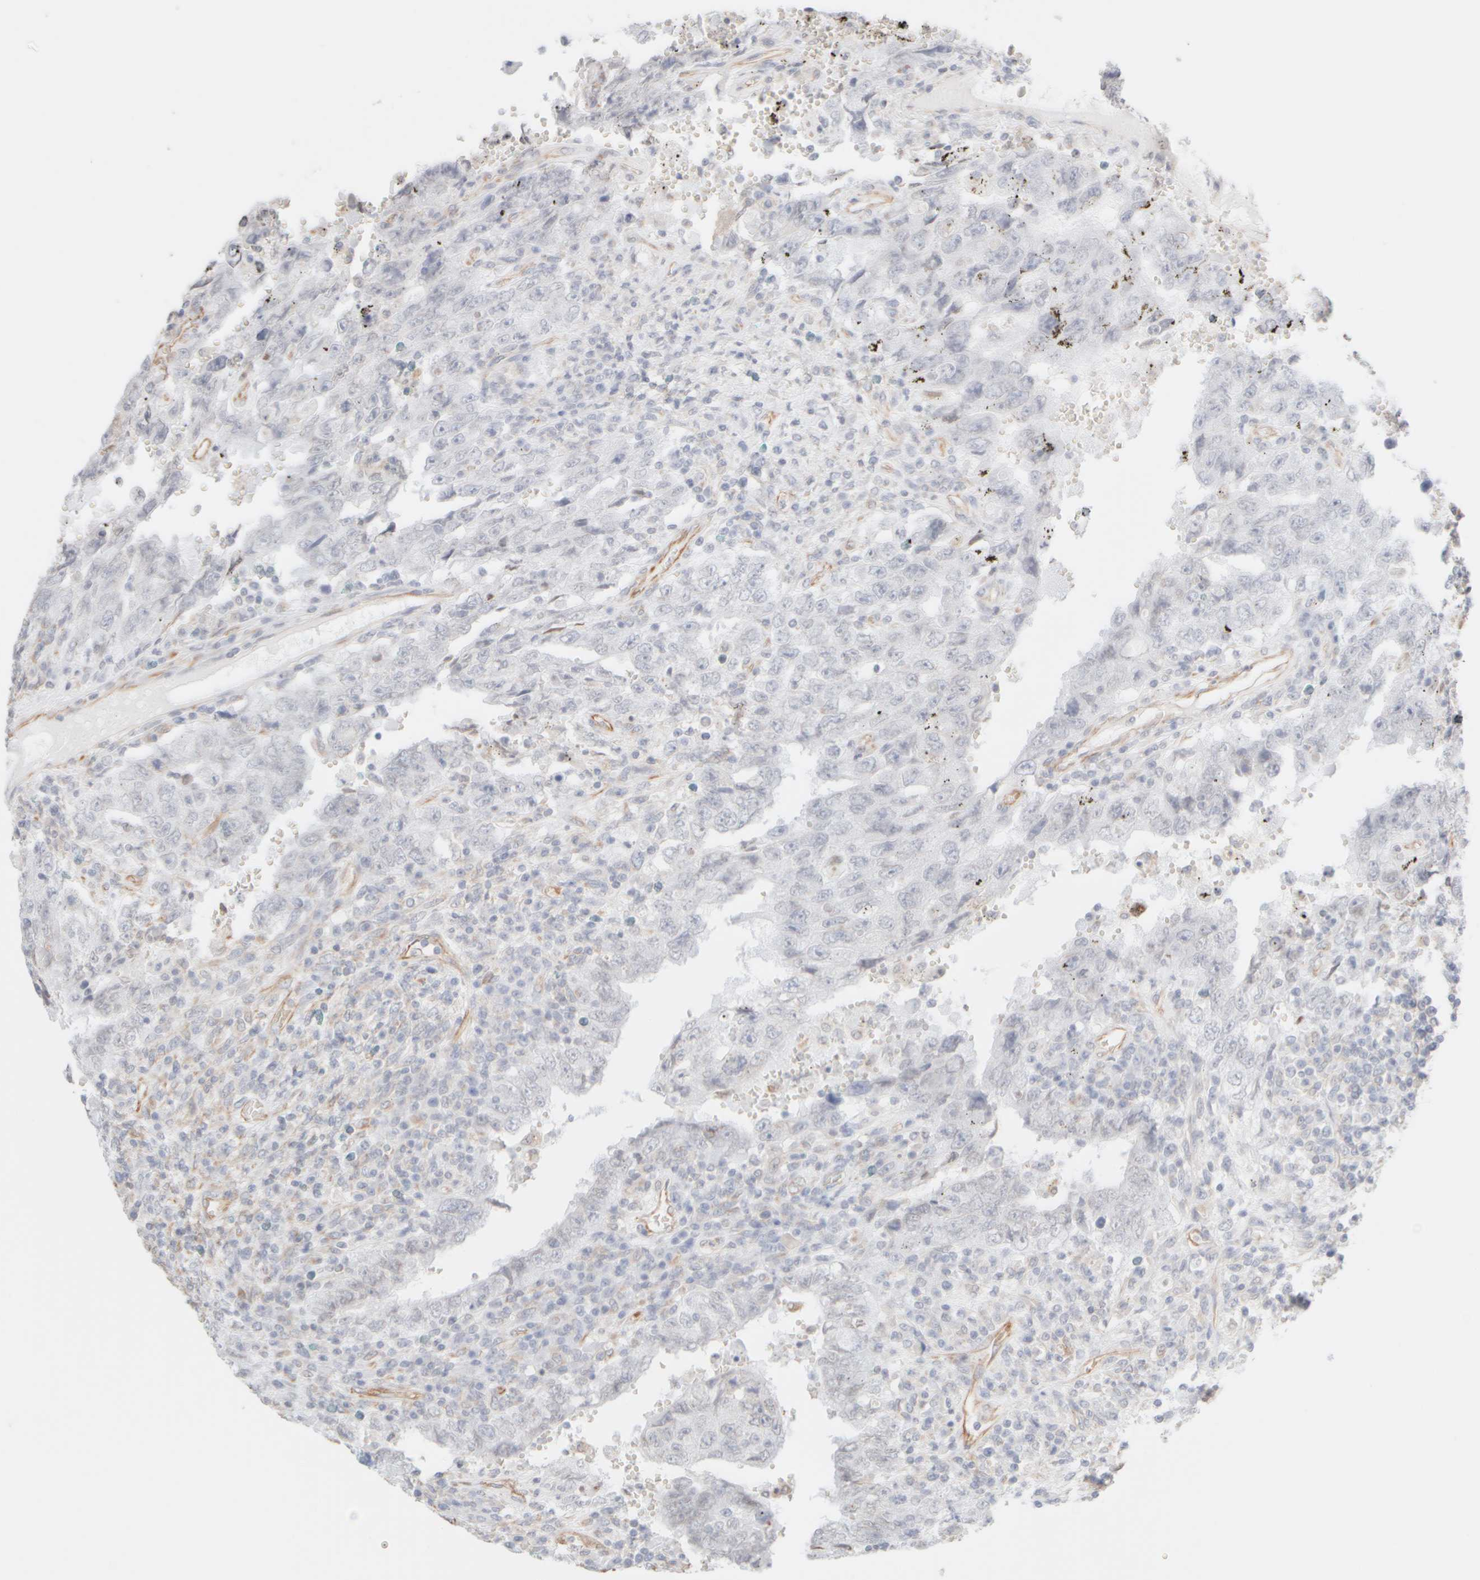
{"staining": {"intensity": "negative", "quantity": "none", "location": "none"}, "tissue": "testis cancer", "cell_type": "Tumor cells", "image_type": "cancer", "snomed": [{"axis": "morphology", "description": "Carcinoma, Embryonal, NOS"}, {"axis": "topography", "description": "Testis"}], "caption": "Testis embryonal carcinoma was stained to show a protein in brown. There is no significant staining in tumor cells.", "gene": "KRT15", "patient": {"sex": "male", "age": 26}}